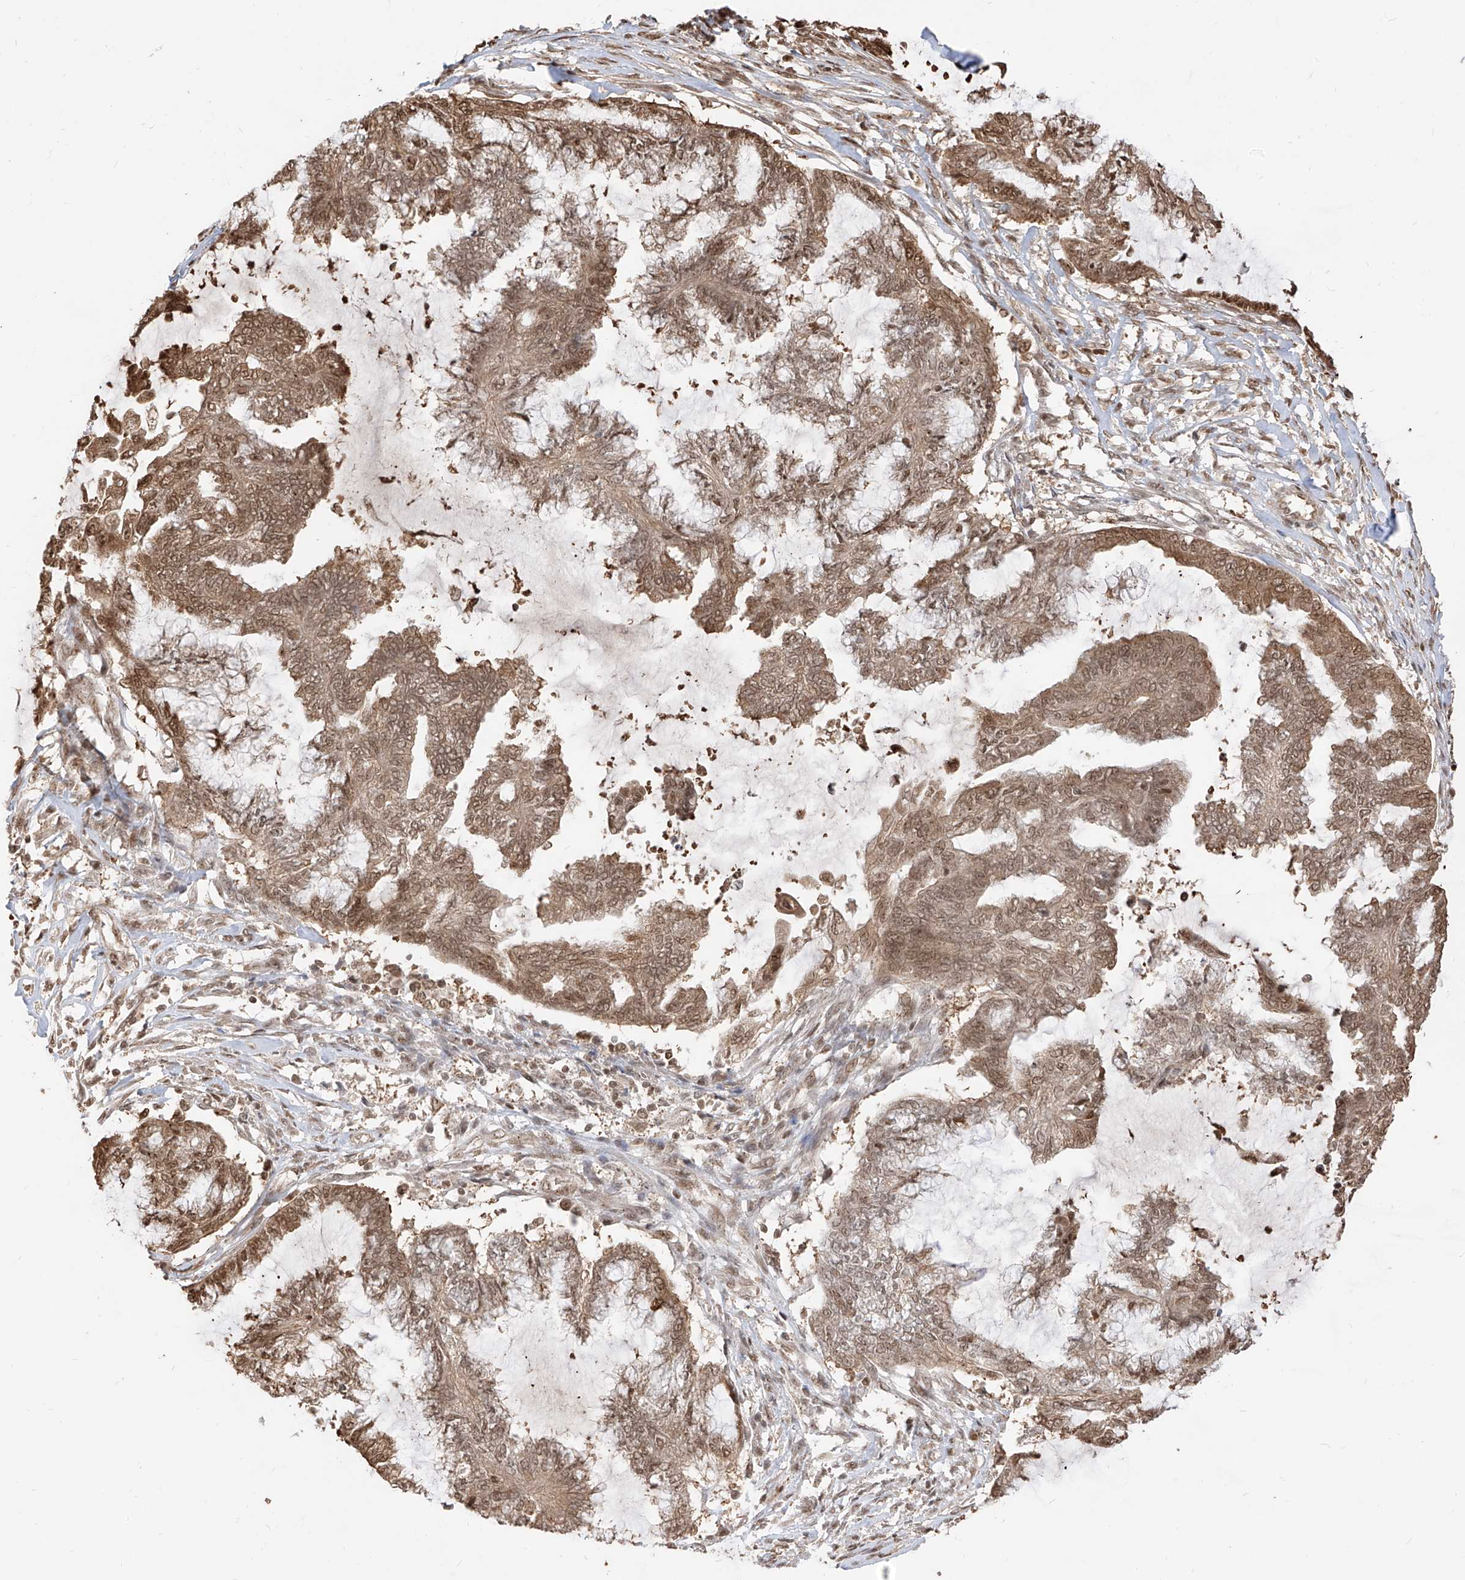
{"staining": {"intensity": "moderate", "quantity": ">75%", "location": "cytoplasmic/membranous,nuclear"}, "tissue": "endometrial cancer", "cell_type": "Tumor cells", "image_type": "cancer", "snomed": [{"axis": "morphology", "description": "Adenocarcinoma, NOS"}, {"axis": "topography", "description": "Endometrium"}], "caption": "Endometrial cancer (adenocarcinoma) was stained to show a protein in brown. There is medium levels of moderate cytoplasmic/membranous and nuclear staining in about >75% of tumor cells. (DAB (3,3'-diaminobenzidine) = brown stain, brightfield microscopy at high magnification).", "gene": "VMP1", "patient": {"sex": "female", "age": 86}}